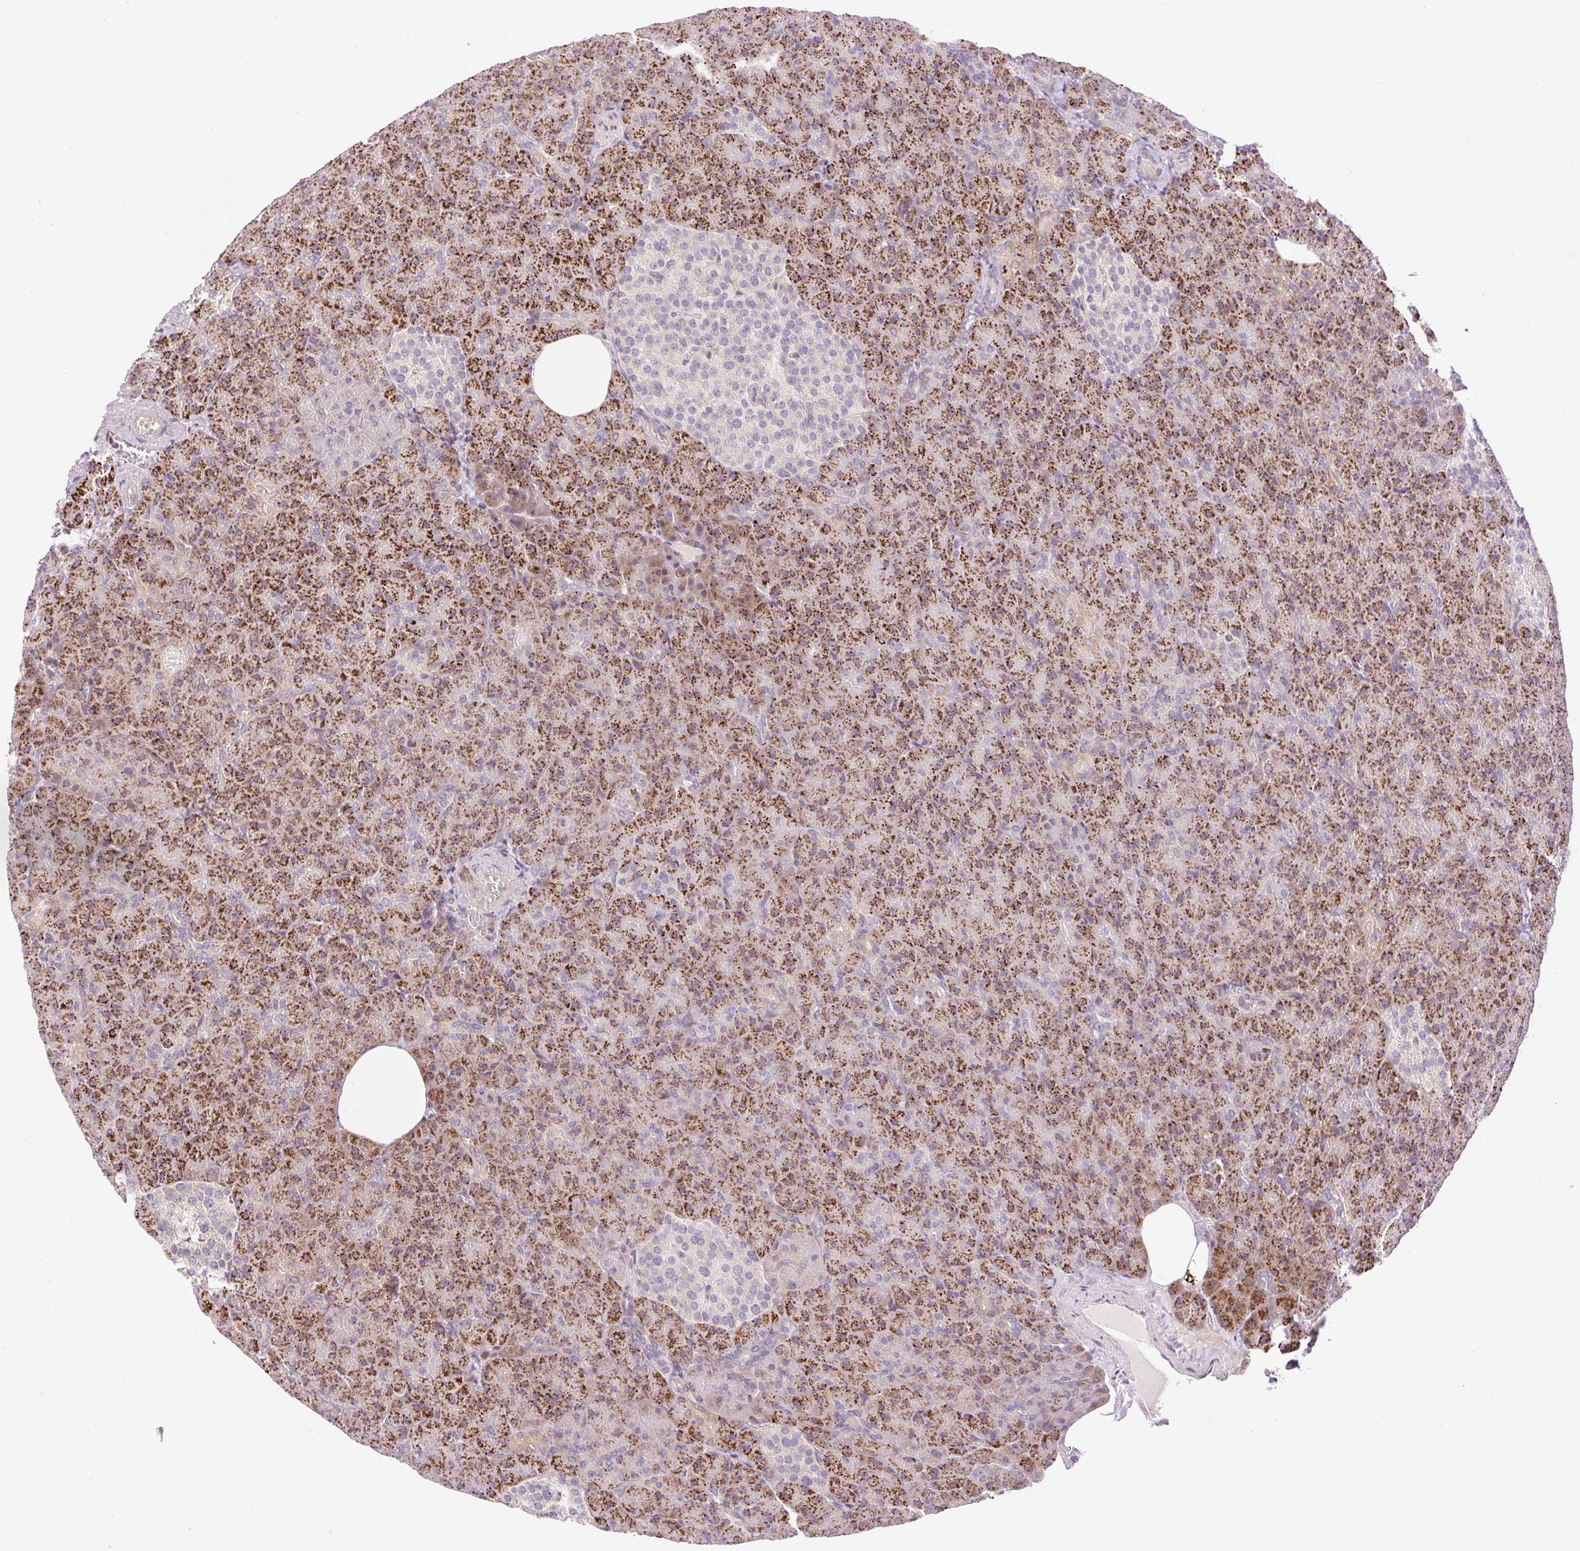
{"staining": {"intensity": "strong", "quantity": "25%-75%", "location": "cytoplasmic/membranous"}, "tissue": "pancreas", "cell_type": "Exocrine glandular cells", "image_type": "normal", "snomed": [{"axis": "morphology", "description": "Normal tissue, NOS"}, {"axis": "topography", "description": "Pancreas"}], "caption": "Protein expression analysis of normal pancreas reveals strong cytoplasmic/membranous positivity in approximately 25%-75% of exocrine glandular cells.", "gene": "ZNF394", "patient": {"sex": "female", "age": 74}}